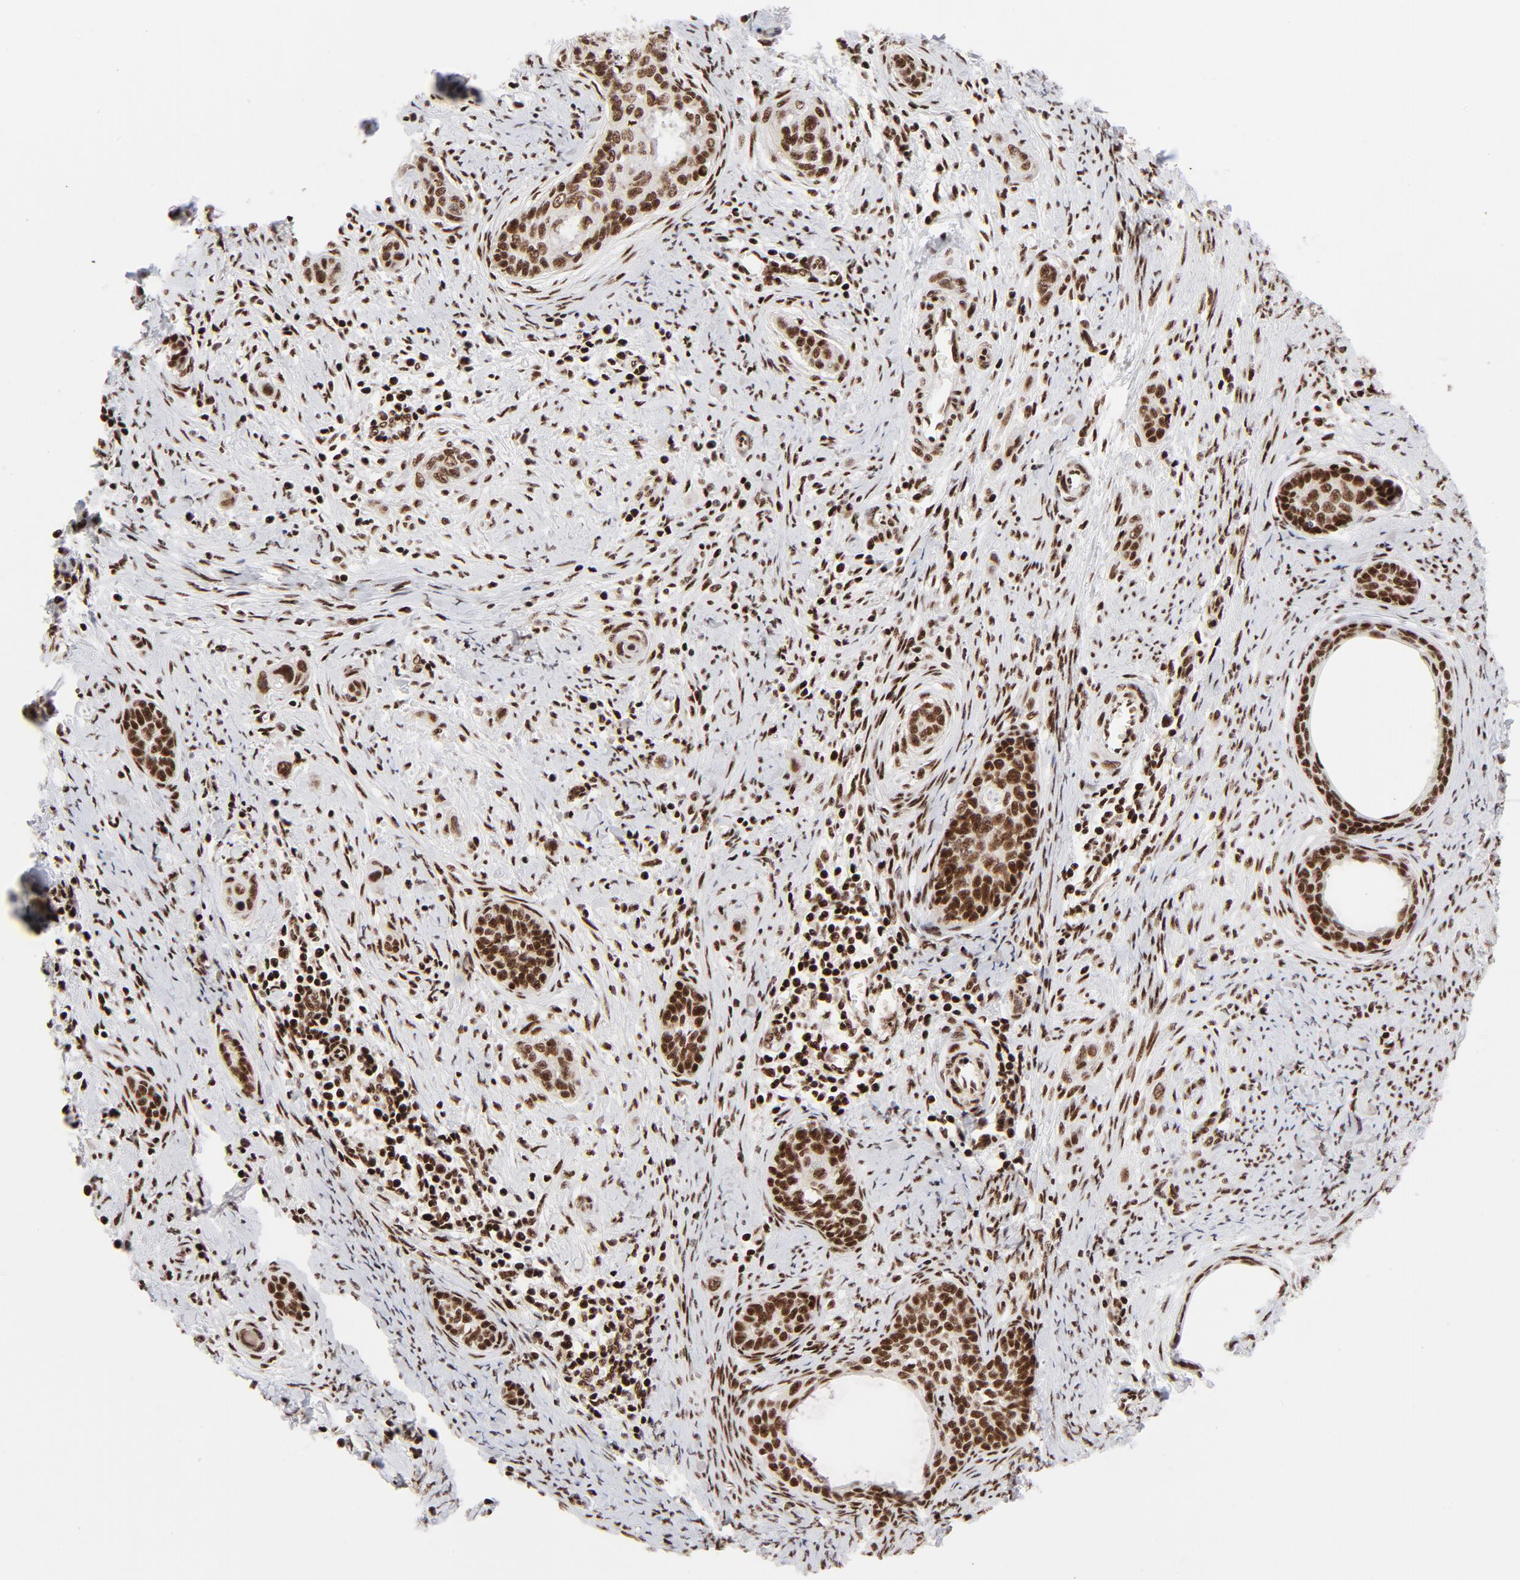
{"staining": {"intensity": "strong", "quantity": ">75%", "location": "nuclear"}, "tissue": "cervical cancer", "cell_type": "Tumor cells", "image_type": "cancer", "snomed": [{"axis": "morphology", "description": "Squamous cell carcinoma, NOS"}, {"axis": "topography", "description": "Cervix"}], "caption": "Brown immunohistochemical staining in cervical squamous cell carcinoma demonstrates strong nuclear staining in about >75% of tumor cells.", "gene": "NFYB", "patient": {"sex": "female", "age": 33}}